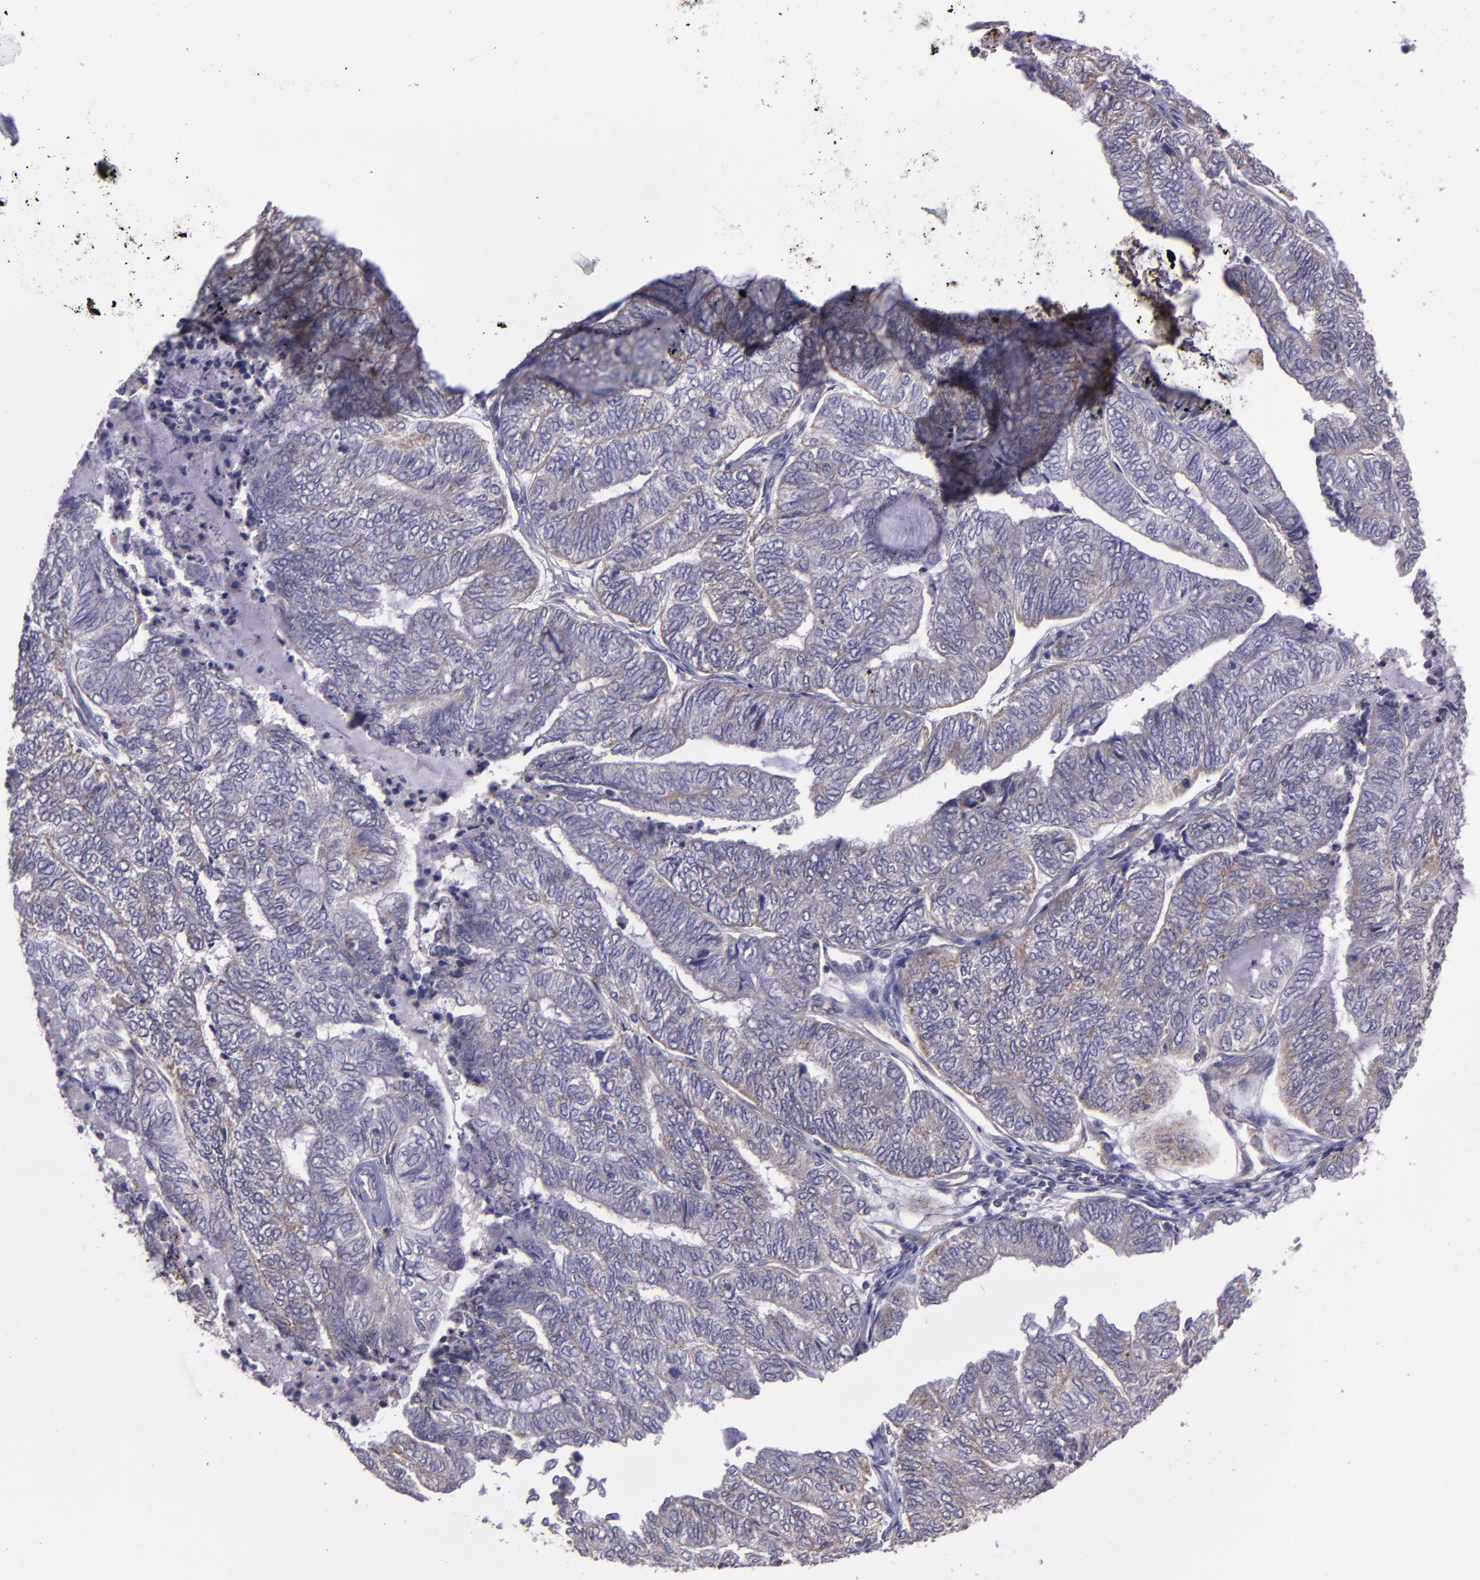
{"staining": {"intensity": "weak", "quantity": "25%-75%", "location": "cytoplasmic/membranous"}, "tissue": "endometrial cancer", "cell_type": "Tumor cells", "image_type": "cancer", "snomed": [{"axis": "morphology", "description": "Adenocarcinoma, NOS"}, {"axis": "topography", "description": "Uterus"}, {"axis": "topography", "description": "Endometrium"}], "caption": "Protein staining of endometrial adenocarcinoma tissue reveals weak cytoplasmic/membranous positivity in approximately 25%-75% of tumor cells. Nuclei are stained in blue.", "gene": "LONP1", "patient": {"sex": "female", "age": 70}}